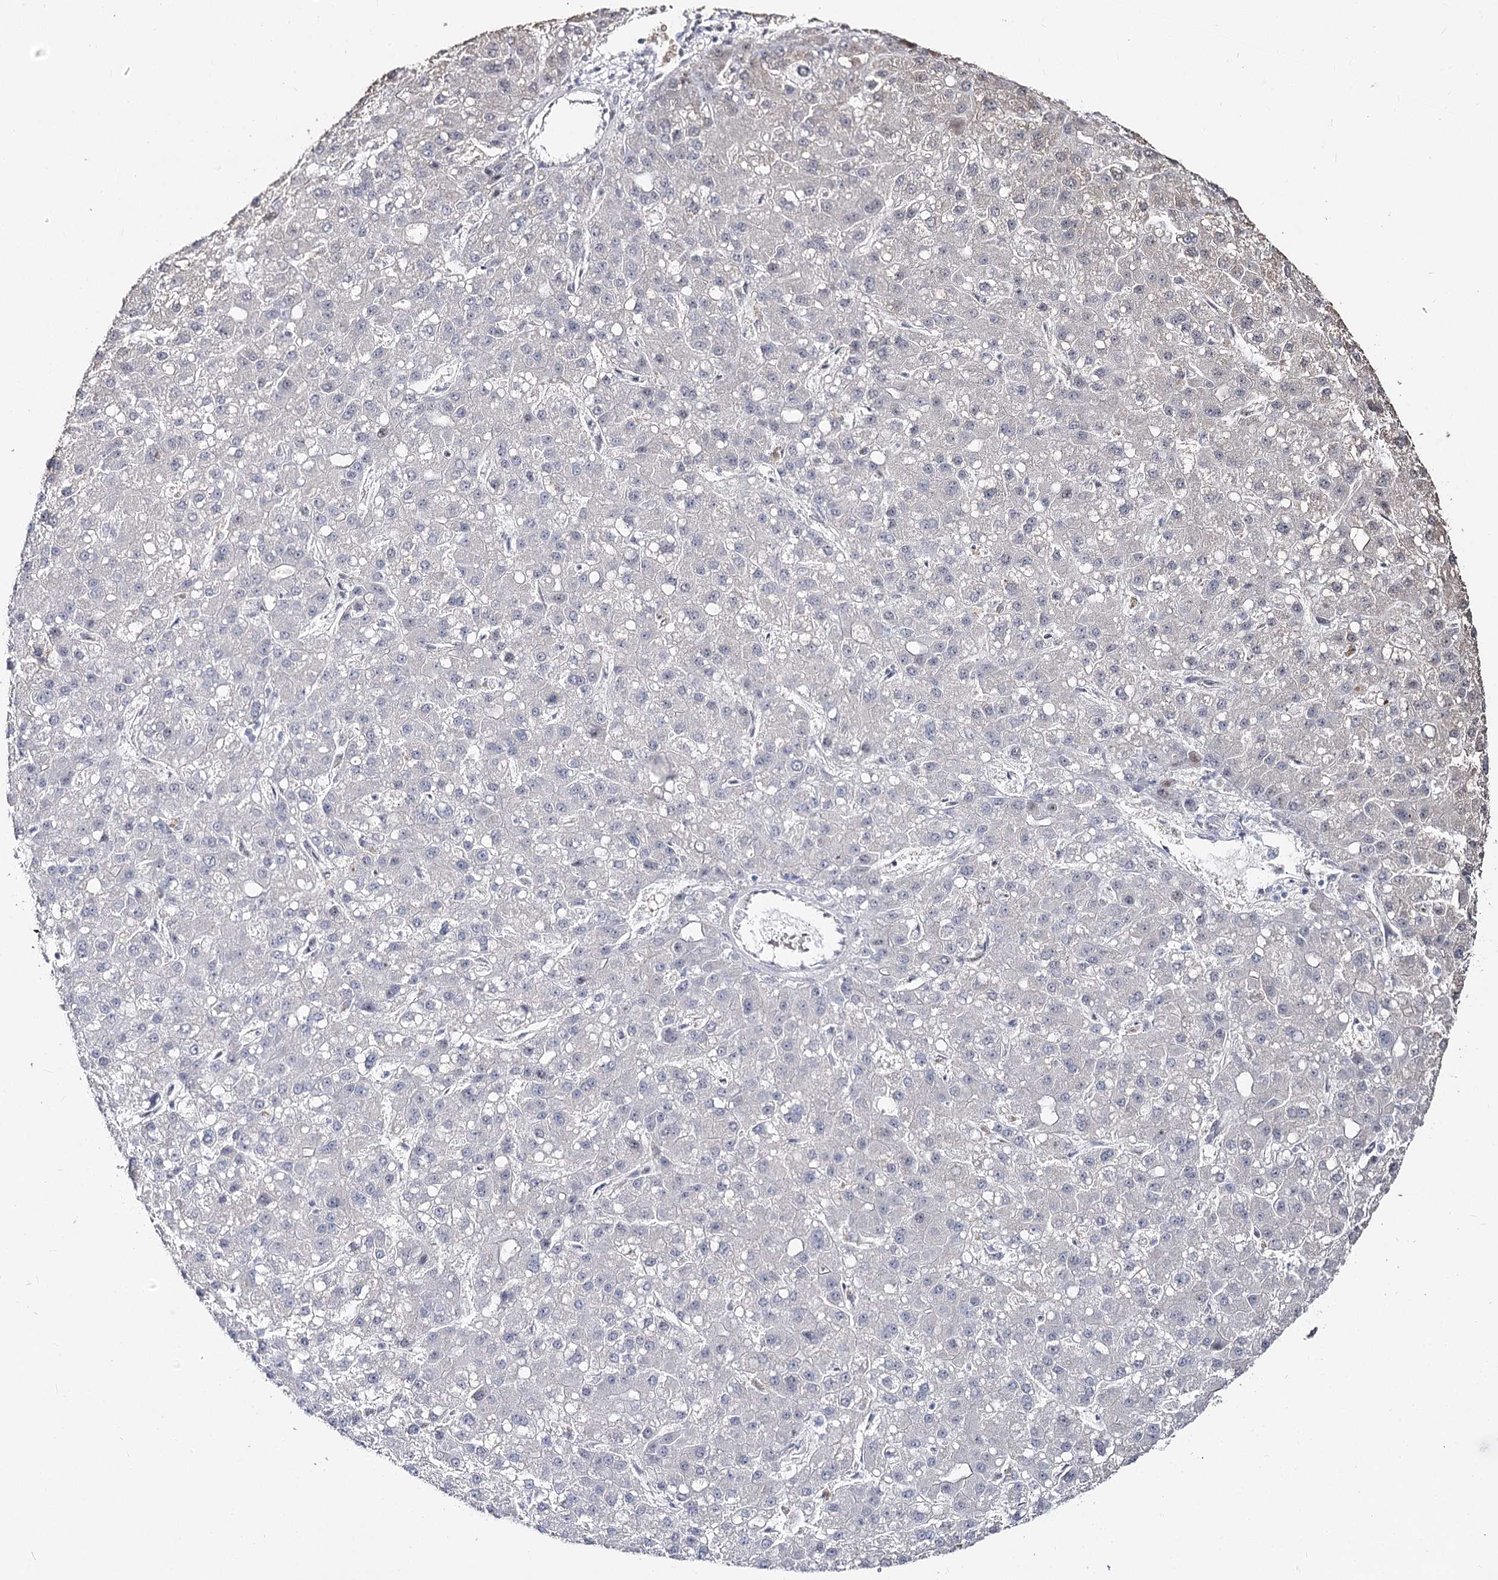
{"staining": {"intensity": "negative", "quantity": "none", "location": "none"}, "tissue": "liver cancer", "cell_type": "Tumor cells", "image_type": "cancer", "snomed": [{"axis": "morphology", "description": "Carcinoma, Hepatocellular, NOS"}, {"axis": "topography", "description": "Liver"}], "caption": "There is no significant positivity in tumor cells of liver hepatocellular carcinoma.", "gene": "RUFY4", "patient": {"sex": "male", "age": 67}}